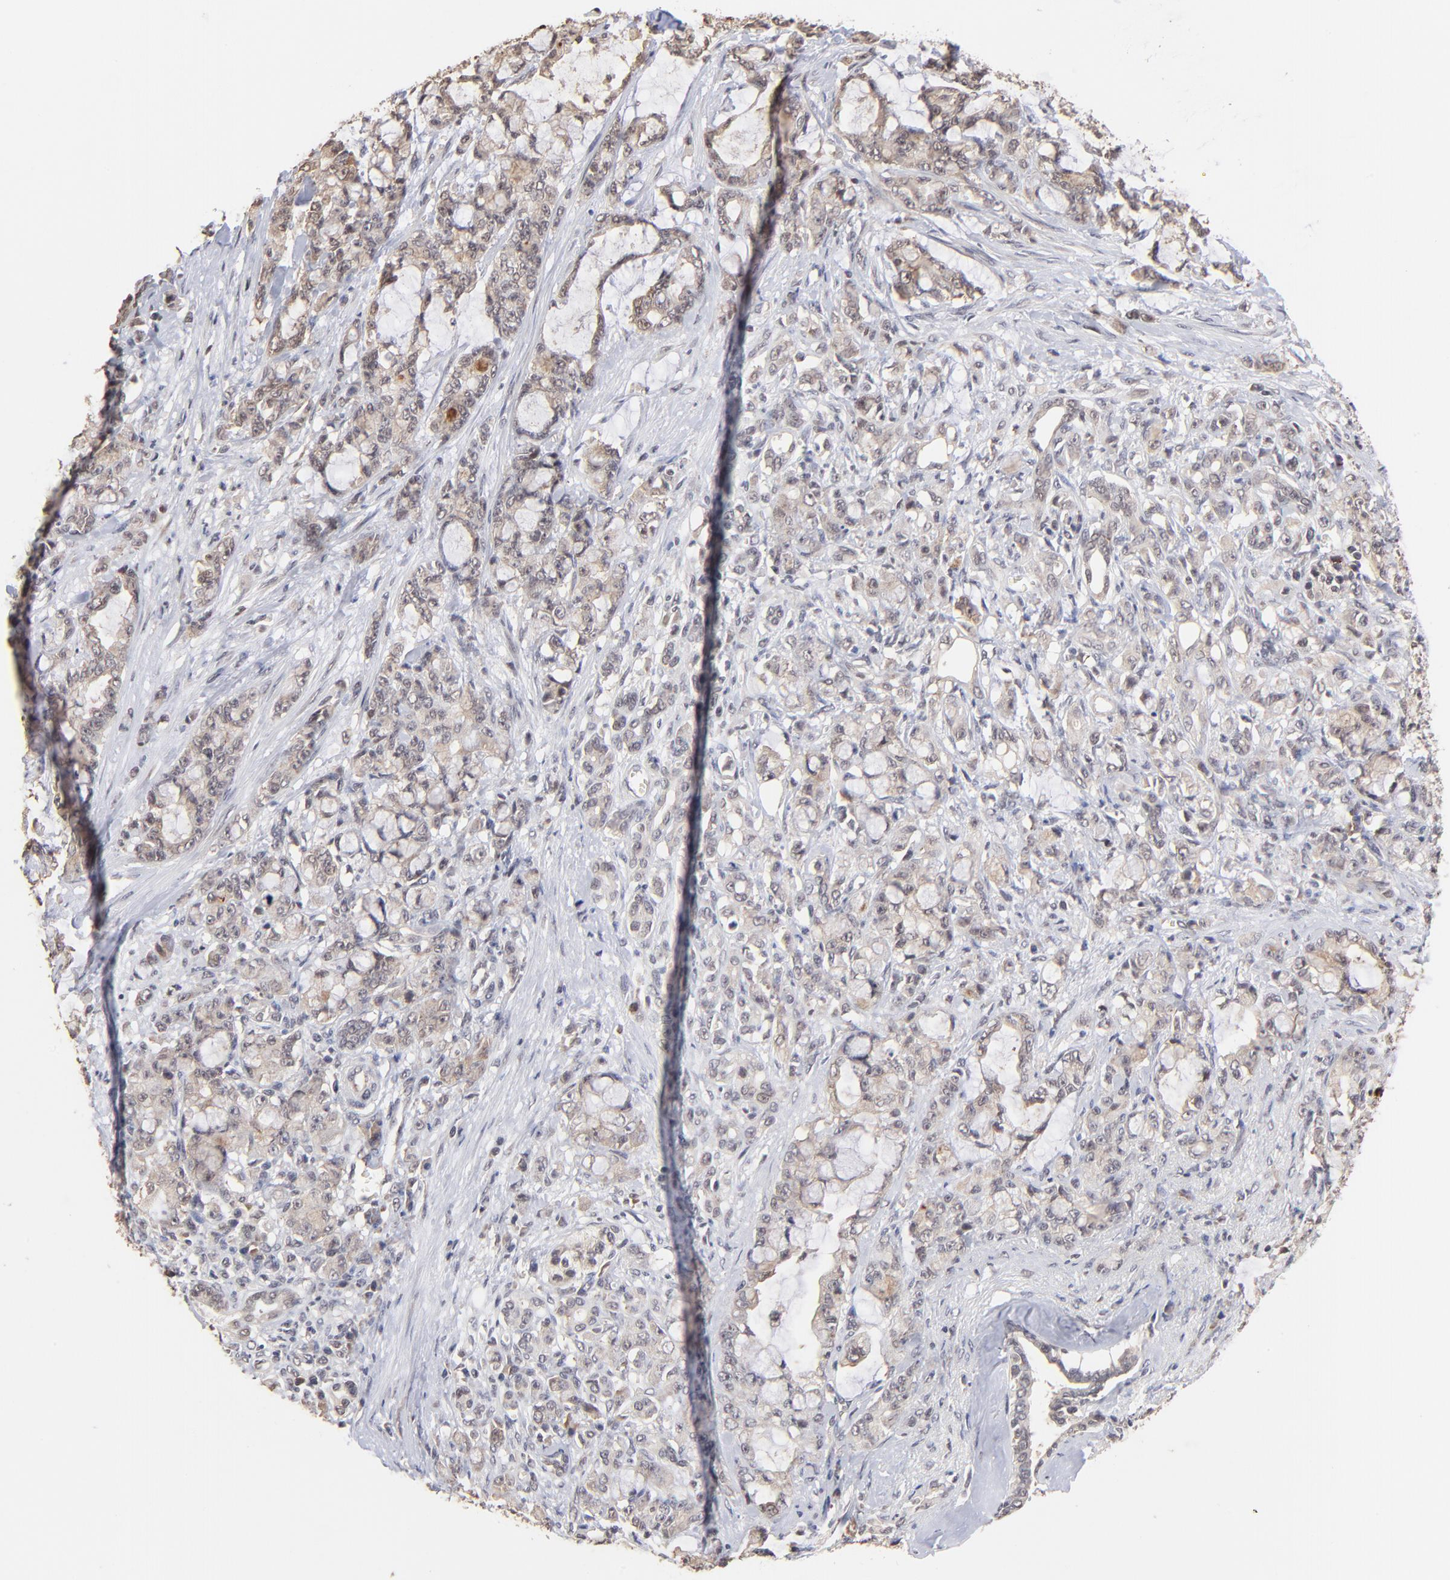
{"staining": {"intensity": "weak", "quantity": "25%-75%", "location": "cytoplasmic/membranous"}, "tissue": "pancreatic cancer", "cell_type": "Tumor cells", "image_type": "cancer", "snomed": [{"axis": "morphology", "description": "Adenocarcinoma, NOS"}, {"axis": "topography", "description": "Pancreas"}], "caption": "Pancreatic cancer stained with a protein marker exhibits weak staining in tumor cells.", "gene": "BRPF1", "patient": {"sex": "female", "age": 73}}